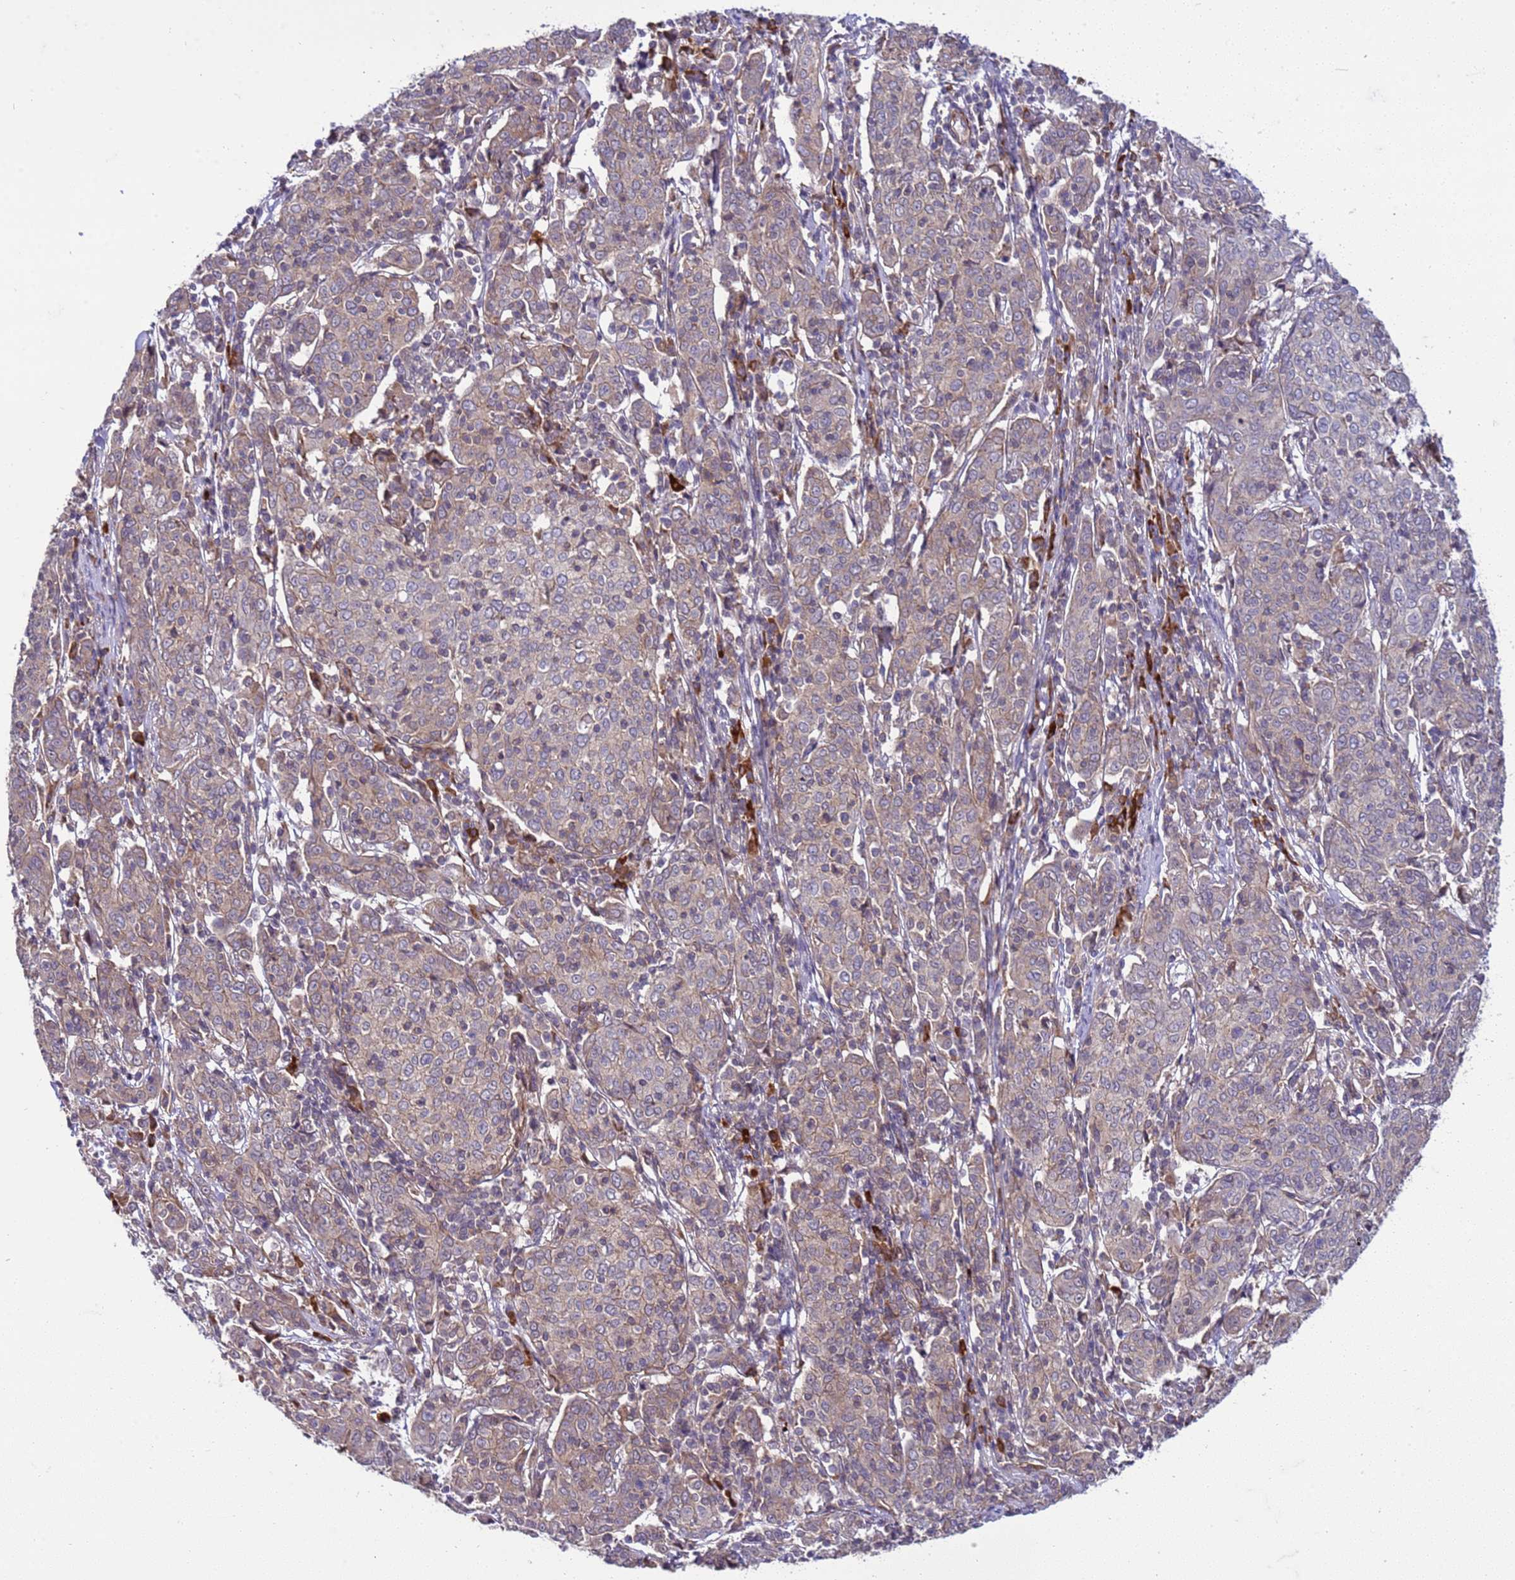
{"staining": {"intensity": "weak", "quantity": "25%-75%", "location": "cytoplasmic/membranous"}, "tissue": "cervical cancer", "cell_type": "Tumor cells", "image_type": "cancer", "snomed": [{"axis": "morphology", "description": "Squamous cell carcinoma, NOS"}, {"axis": "topography", "description": "Cervix"}], "caption": "Squamous cell carcinoma (cervical) stained for a protein reveals weak cytoplasmic/membranous positivity in tumor cells.", "gene": "GEN1", "patient": {"sex": "female", "age": 67}}